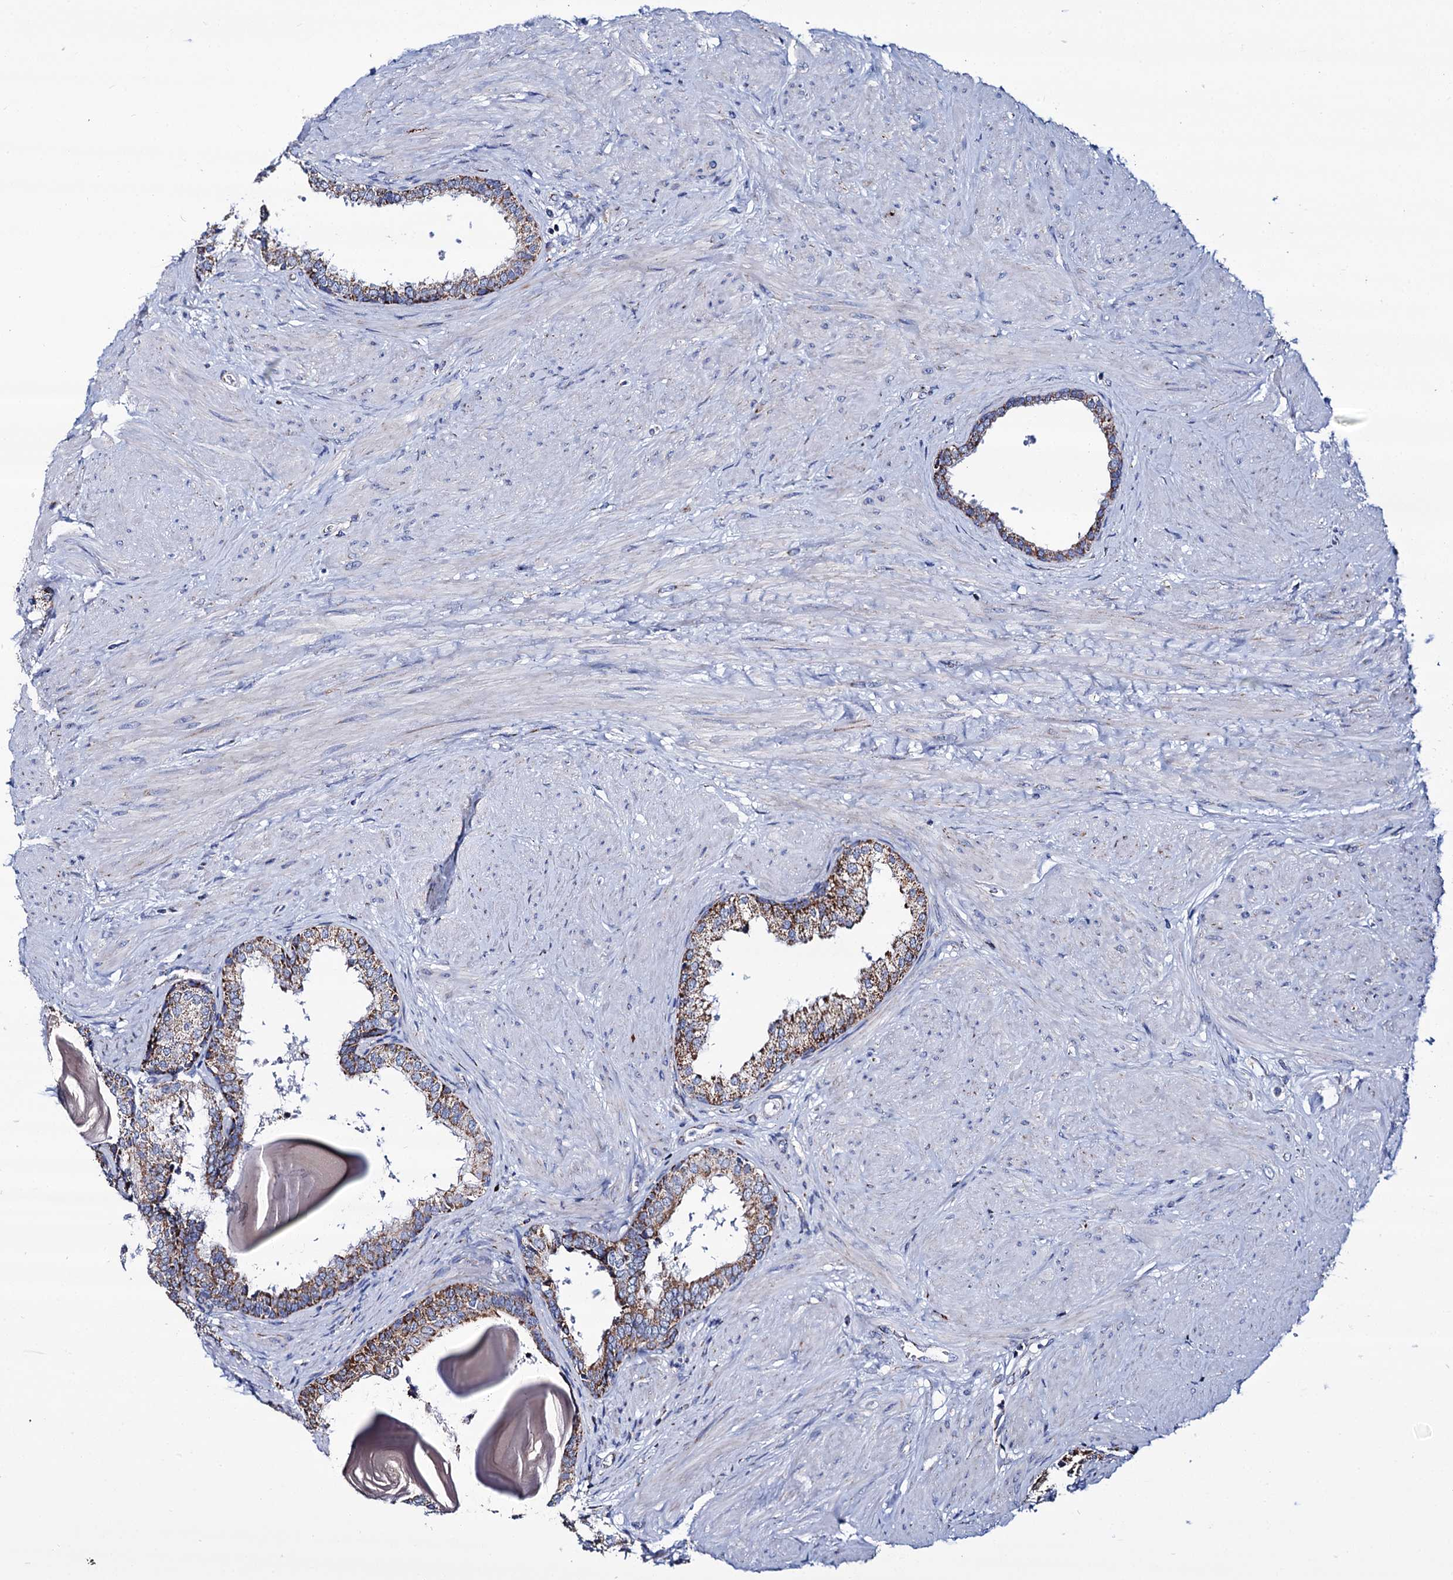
{"staining": {"intensity": "moderate", "quantity": ">75%", "location": "cytoplasmic/membranous"}, "tissue": "prostate", "cell_type": "Glandular cells", "image_type": "normal", "snomed": [{"axis": "morphology", "description": "Normal tissue, NOS"}, {"axis": "topography", "description": "Prostate"}], "caption": "A photomicrograph showing moderate cytoplasmic/membranous positivity in approximately >75% of glandular cells in unremarkable prostate, as visualized by brown immunohistochemical staining.", "gene": "UBASH3B", "patient": {"sex": "male", "age": 48}}